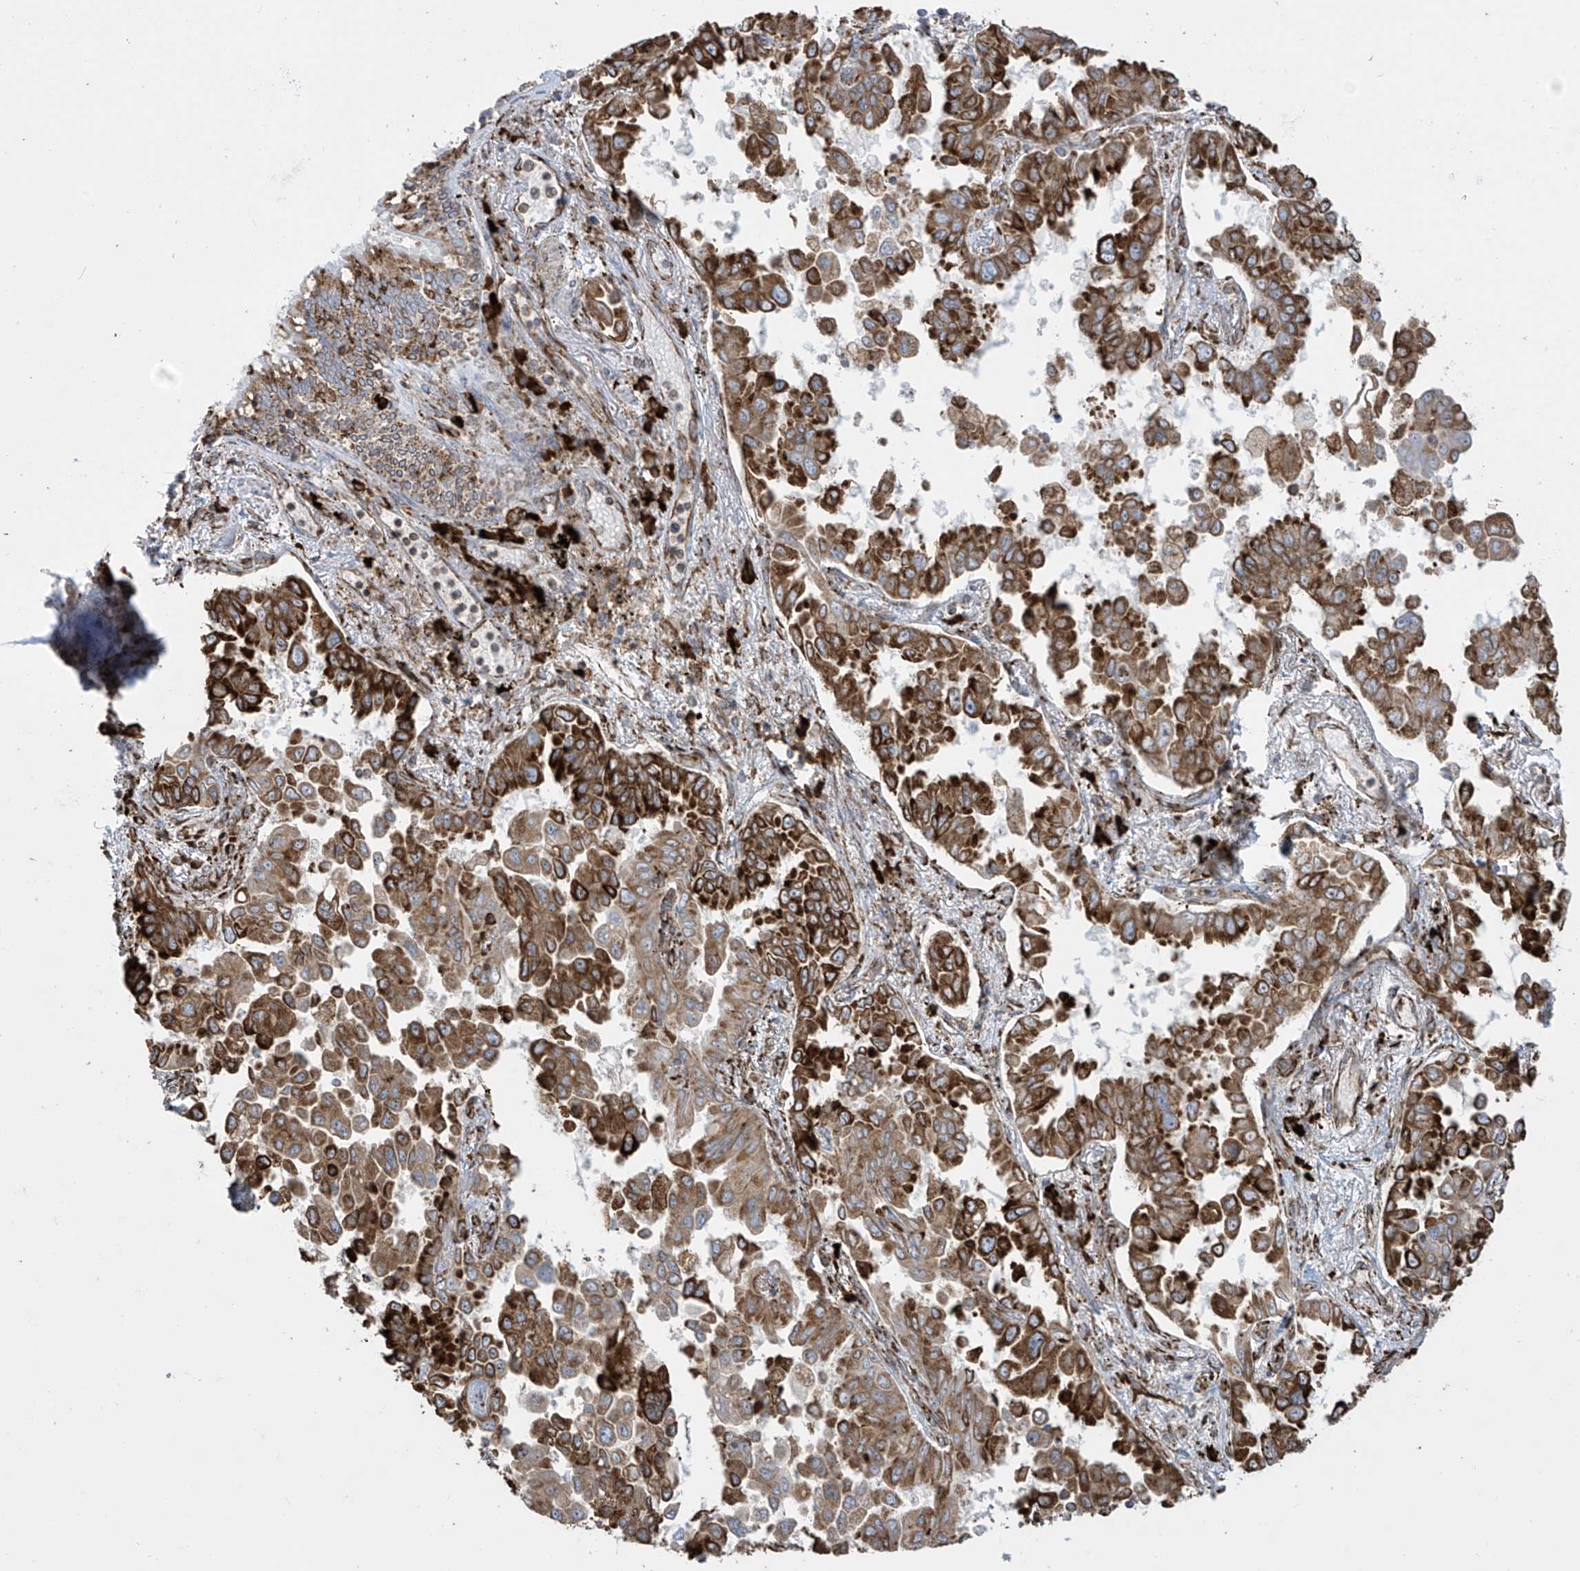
{"staining": {"intensity": "strong", "quantity": ">75%", "location": "cytoplasmic/membranous"}, "tissue": "lung cancer", "cell_type": "Tumor cells", "image_type": "cancer", "snomed": [{"axis": "morphology", "description": "Adenocarcinoma, NOS"}, {"axis": "topography", "description": "Lung"}], "caption": "An image of lung cancer (adenocarcinoma) stained for a protein exhibits strong cytoplasmic/membranous brown staining in tumor cells.", "gene": "MX1", "patient": {"sex": "female", "age": 67}}